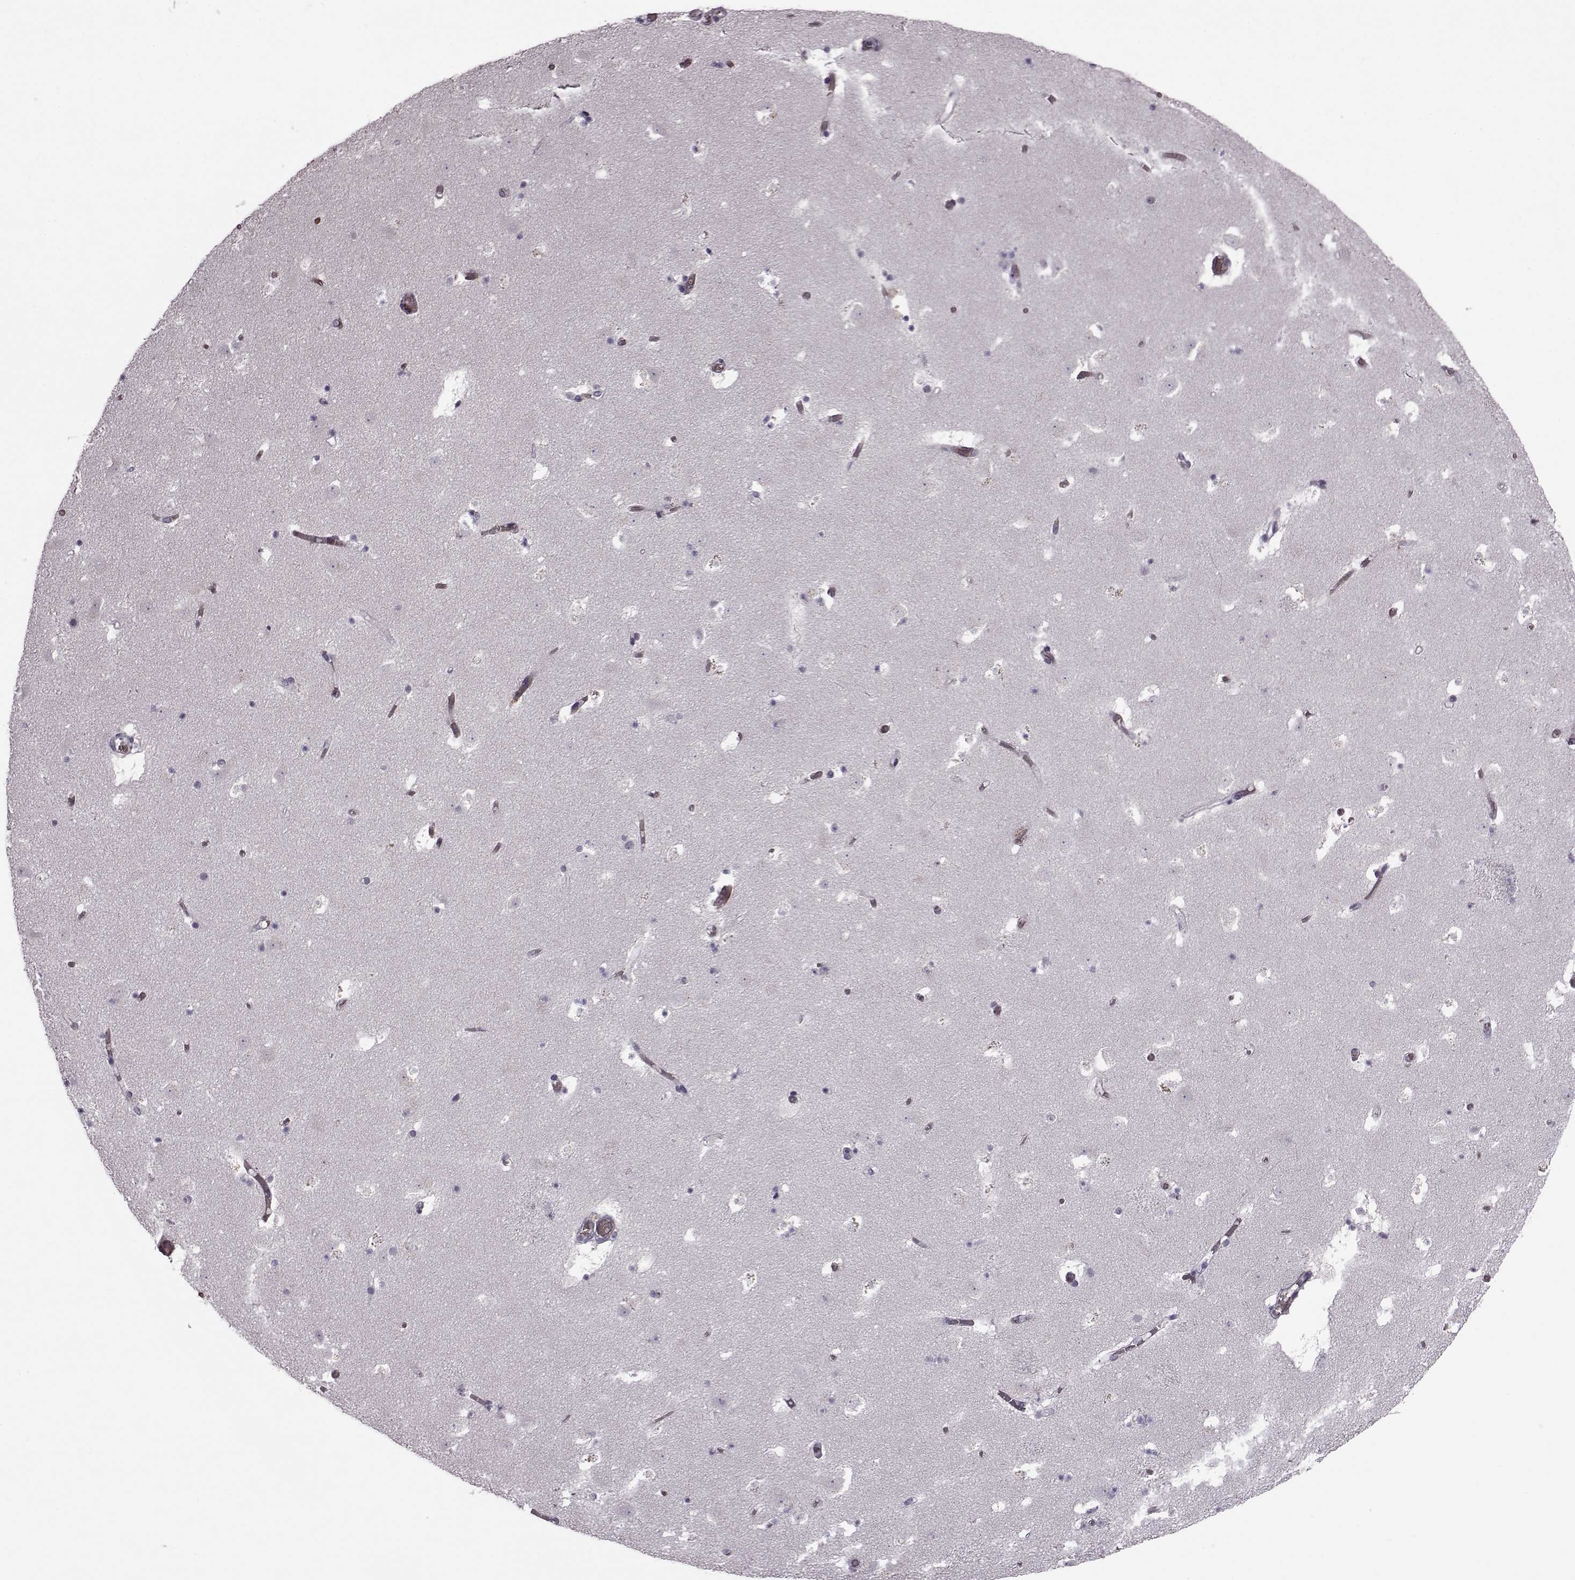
{"staining": {"intensity": "negative", "quantity": "none", "location": "none"}, "tissue": "caudate", "cell_type": "Glial cells", "image_type": "normal", "snomed": [{"axis": "morphology", "description": "Normal tissue, NOS"}, {"axis": "topography", "description": "Lateral ventricle wall"}], "caption": "IHC micrograph of unremarkable human caudate stained for a protein (brown), which displays no staining in glial cells. (DAB (3,3'-diaminobenzidine) immunohistochemistry (IHC) with hematoxylin counter stain).", "gene": "PROP1", "patient": {"sex": "female", "age": 42}}